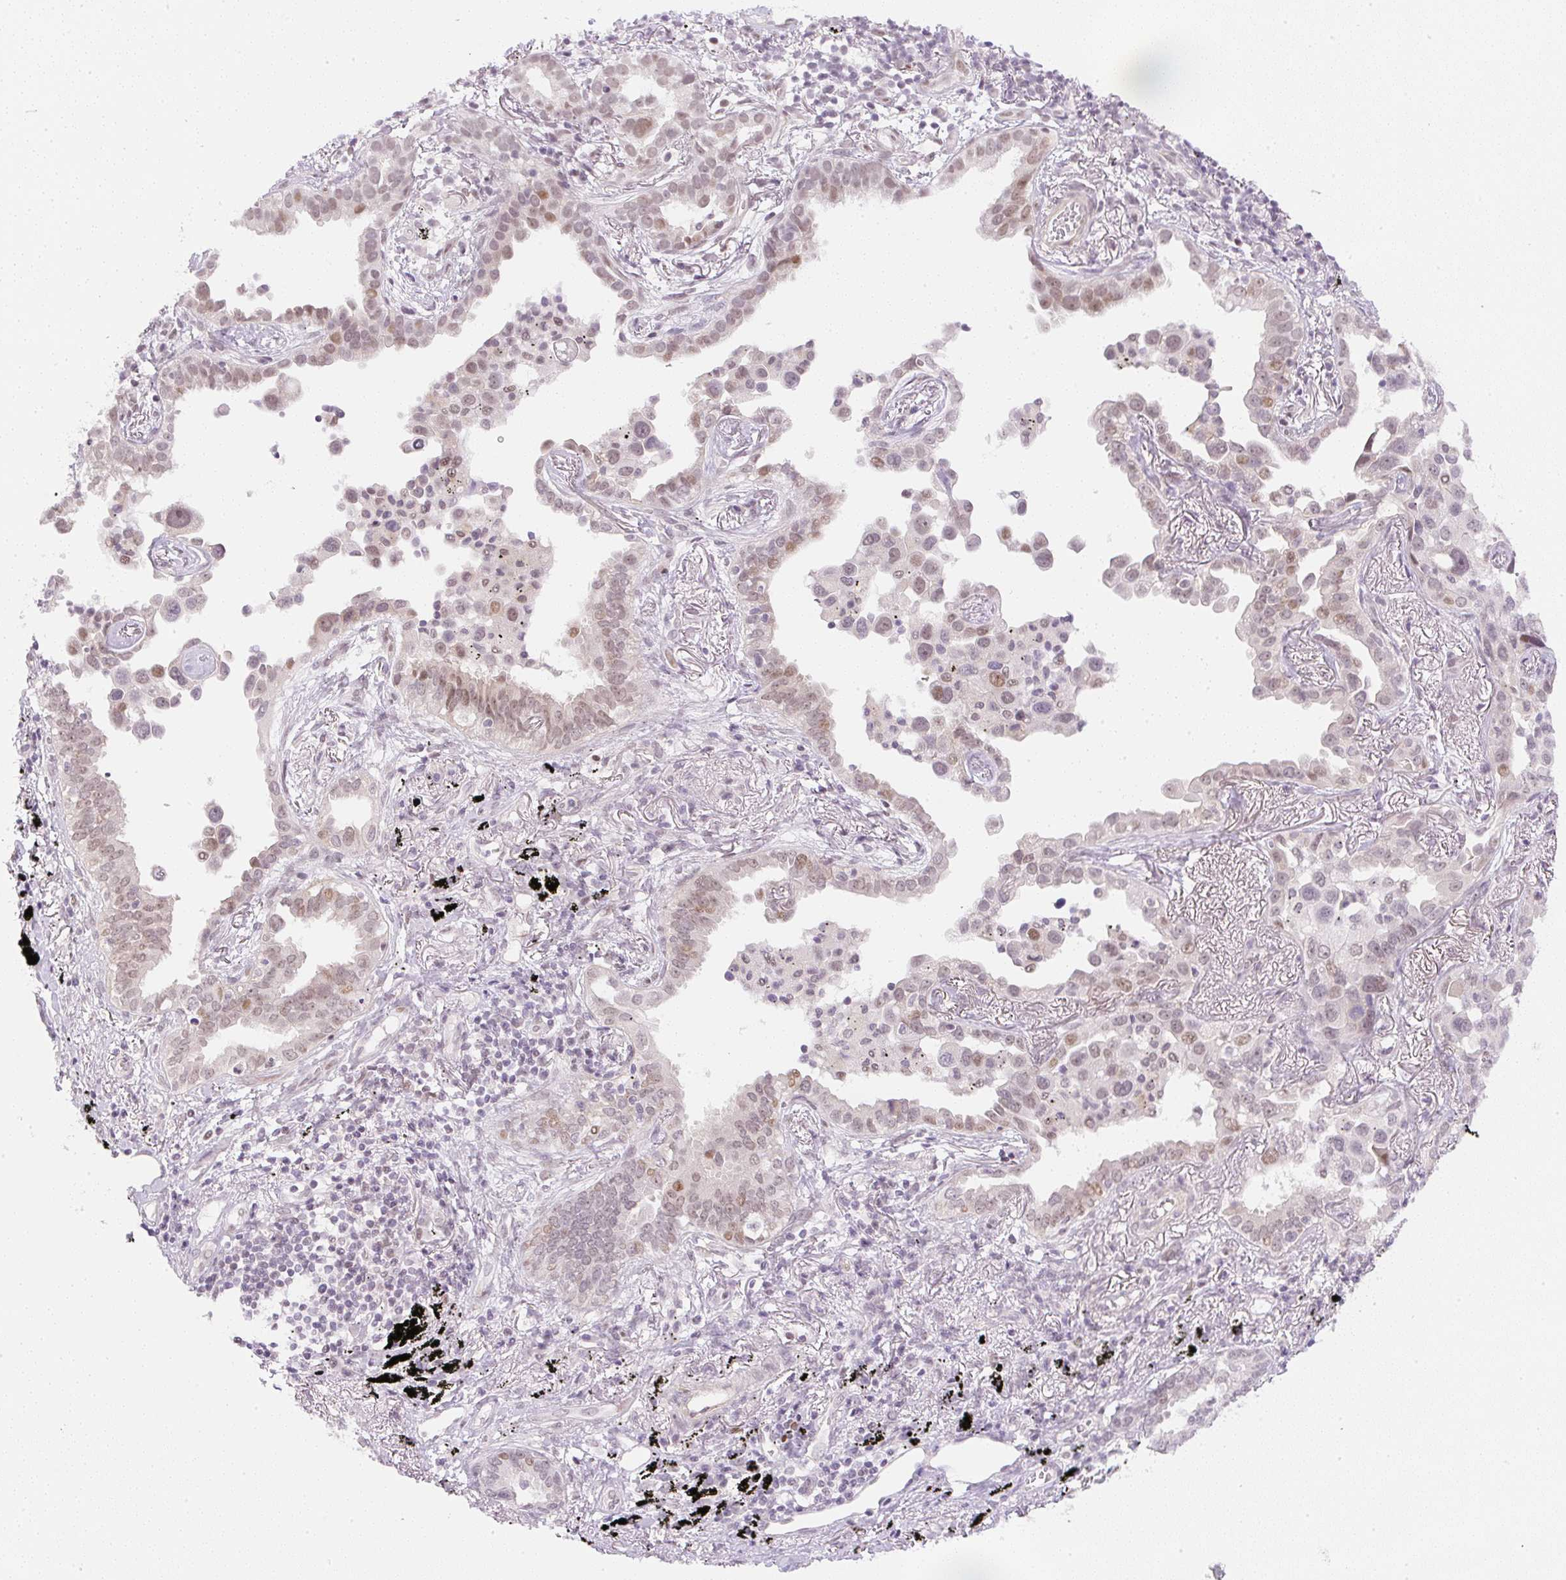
{"staining": {"intensity": "weak", "quantity": "25%-75%", "location": "nuclear"}, "tissue": "lung cancer", "cell_type": "Tumor cells", "image_type": "cancer", "snomed": [{"axis": "morphology", "description": "Adenocarcinoma, NOS"}, {"axis": "topography", "description": "Lung"}], "caption": "Protein staining demonstrates weak nuclear expression in about 25%-75% of tumor cells in lung cancer. (DAB IHC, brown staining for protein, blue staining for nuclei).", "gene": "DPPA4", "patient": {"sex": "male", "age": 67}}